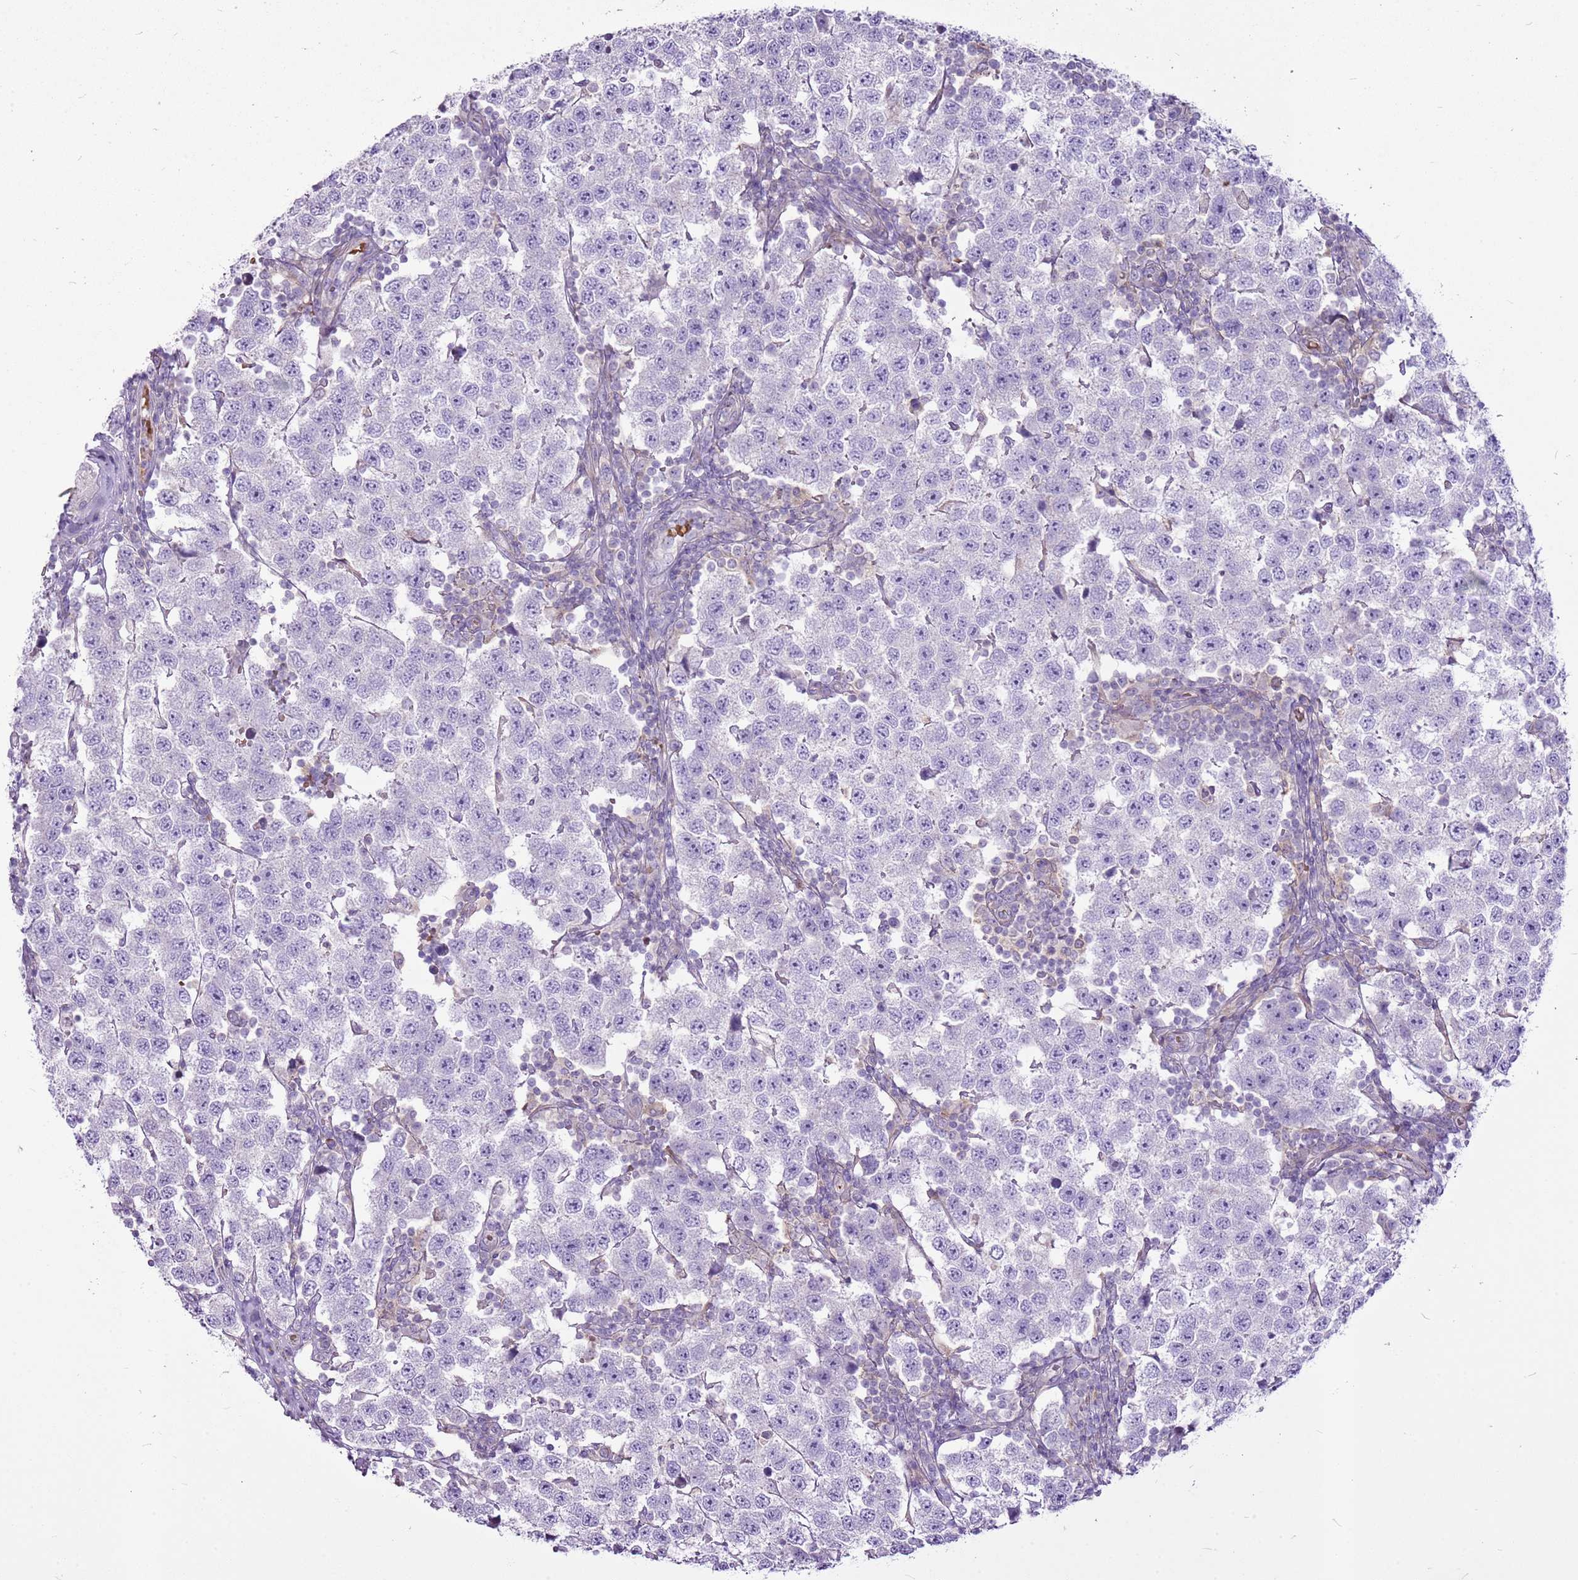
{"staining": {"intensity": "negative", "quantity": "none", "location": "none"}, "tissue": "testis cancer", "cell_type": "Tumor cells", "image_type": "cancer", "snomed": [{"axis": "morphology", "description": "Seminoma, NOS"}, {"axis": "topography", "description": "Testis"}], "caption": "The histopathology image demonstrates no significant positivity in tumor cells of testis cancer (seminoma).", "gene": "CHAC2", "patient": {"sex": "male", "age": 34}}